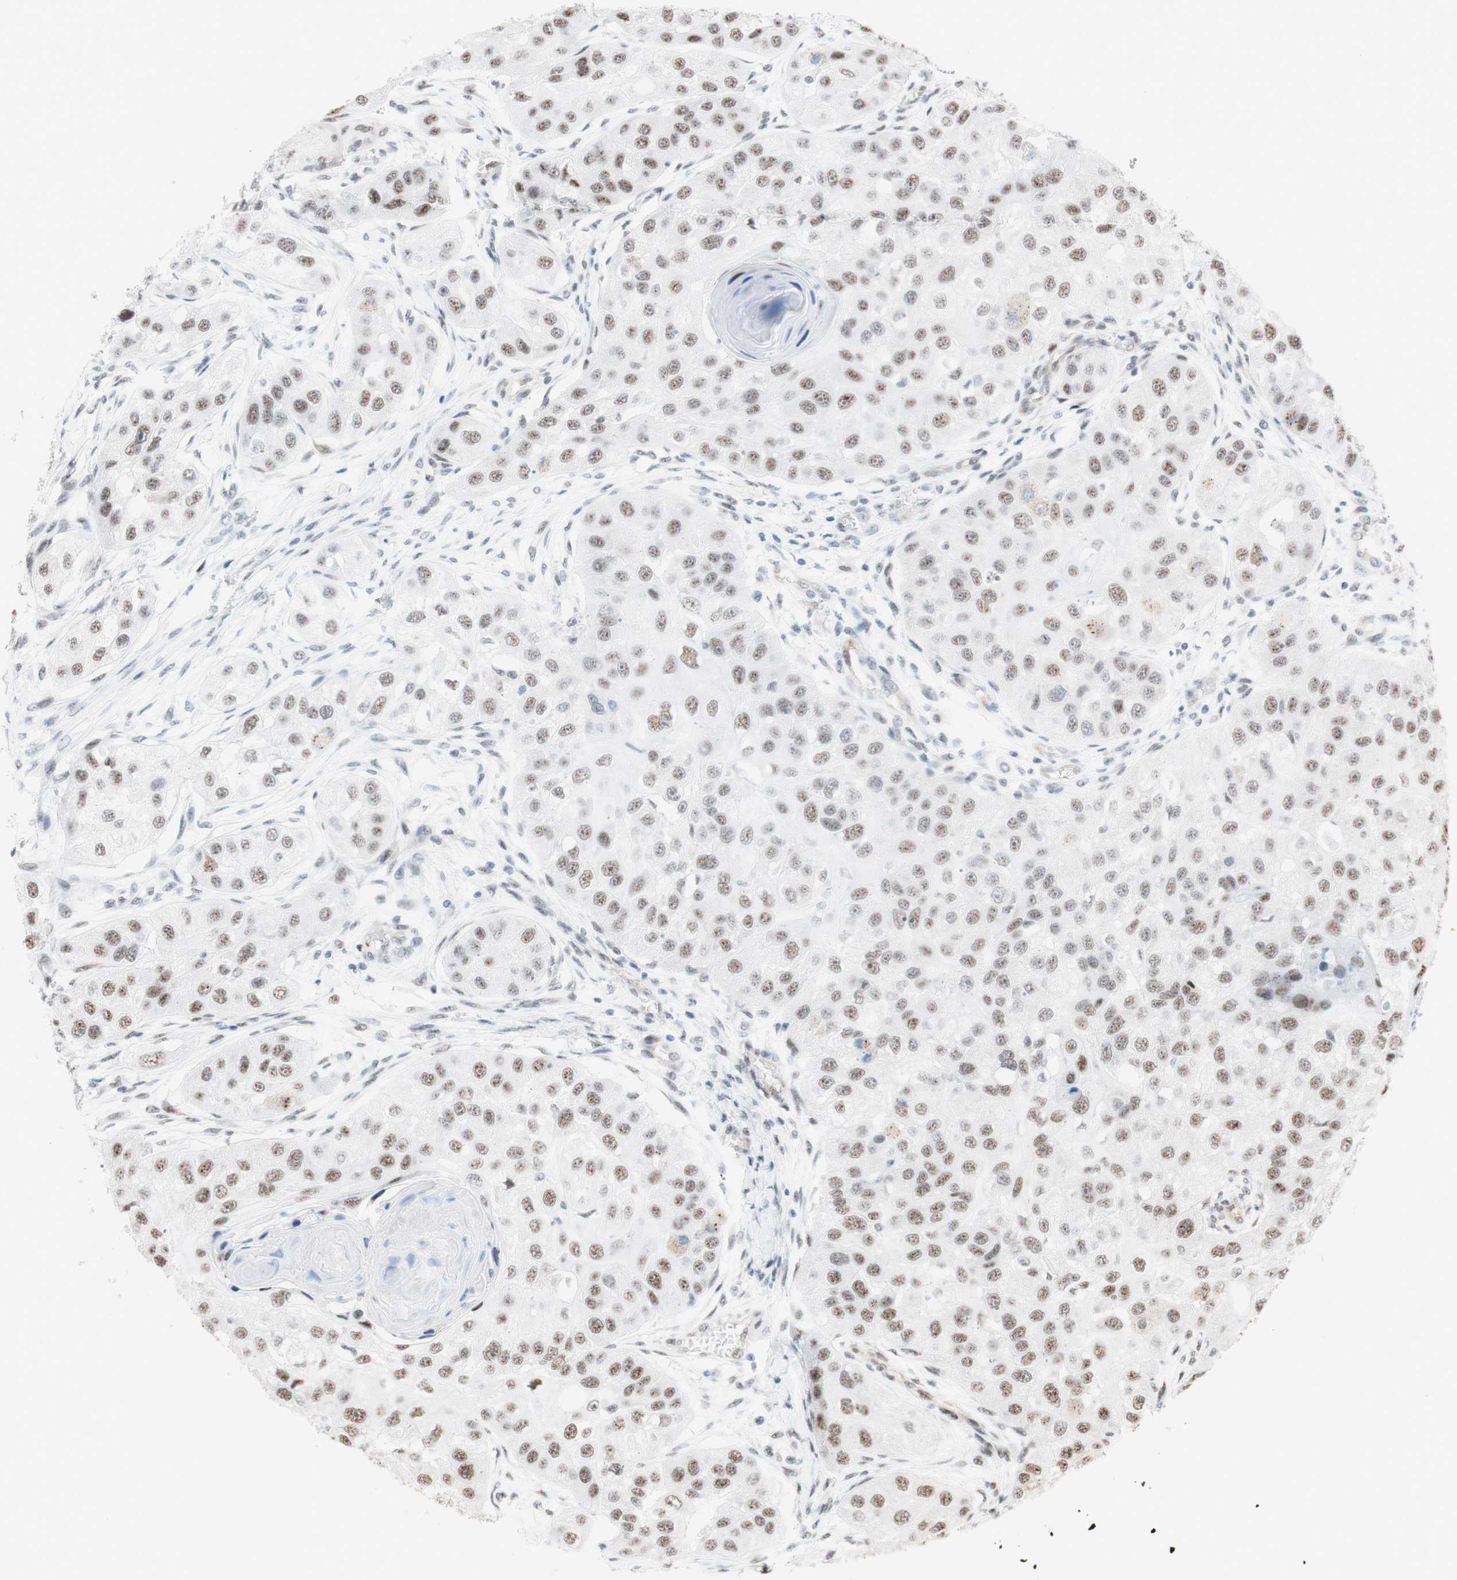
{"staining": {"intensity": "moderate", "quantity": "25%-75%", "location": "nuclear"}, "tissue": "head and neck cancer", "cell_type": "Tumor cells", "image_type": "cancer", "snomed": [{"axis": "morphology", "description": "Normal tissue, NOS"}, {"axis": "morphology", "description": "Squamous cell carcinoma, NOS"}, {"axis": "topography", "description": "Skeletal muscle"}, {"axis": "topography", "description": "Head-Neck"}], "caption": "Immunohistochemical staining of squamous cell carcinoma (head and neck) demonstrates moderate nuclear protein positivity in about 25%-75% of tumor cells. The protein of interest is stained brown, and the nuclei are stained in blue (DAB IHC with brightfield microscopy, high magnification).", "gene": "SAP18", "patient": {"sex": "male", "age": 51}}